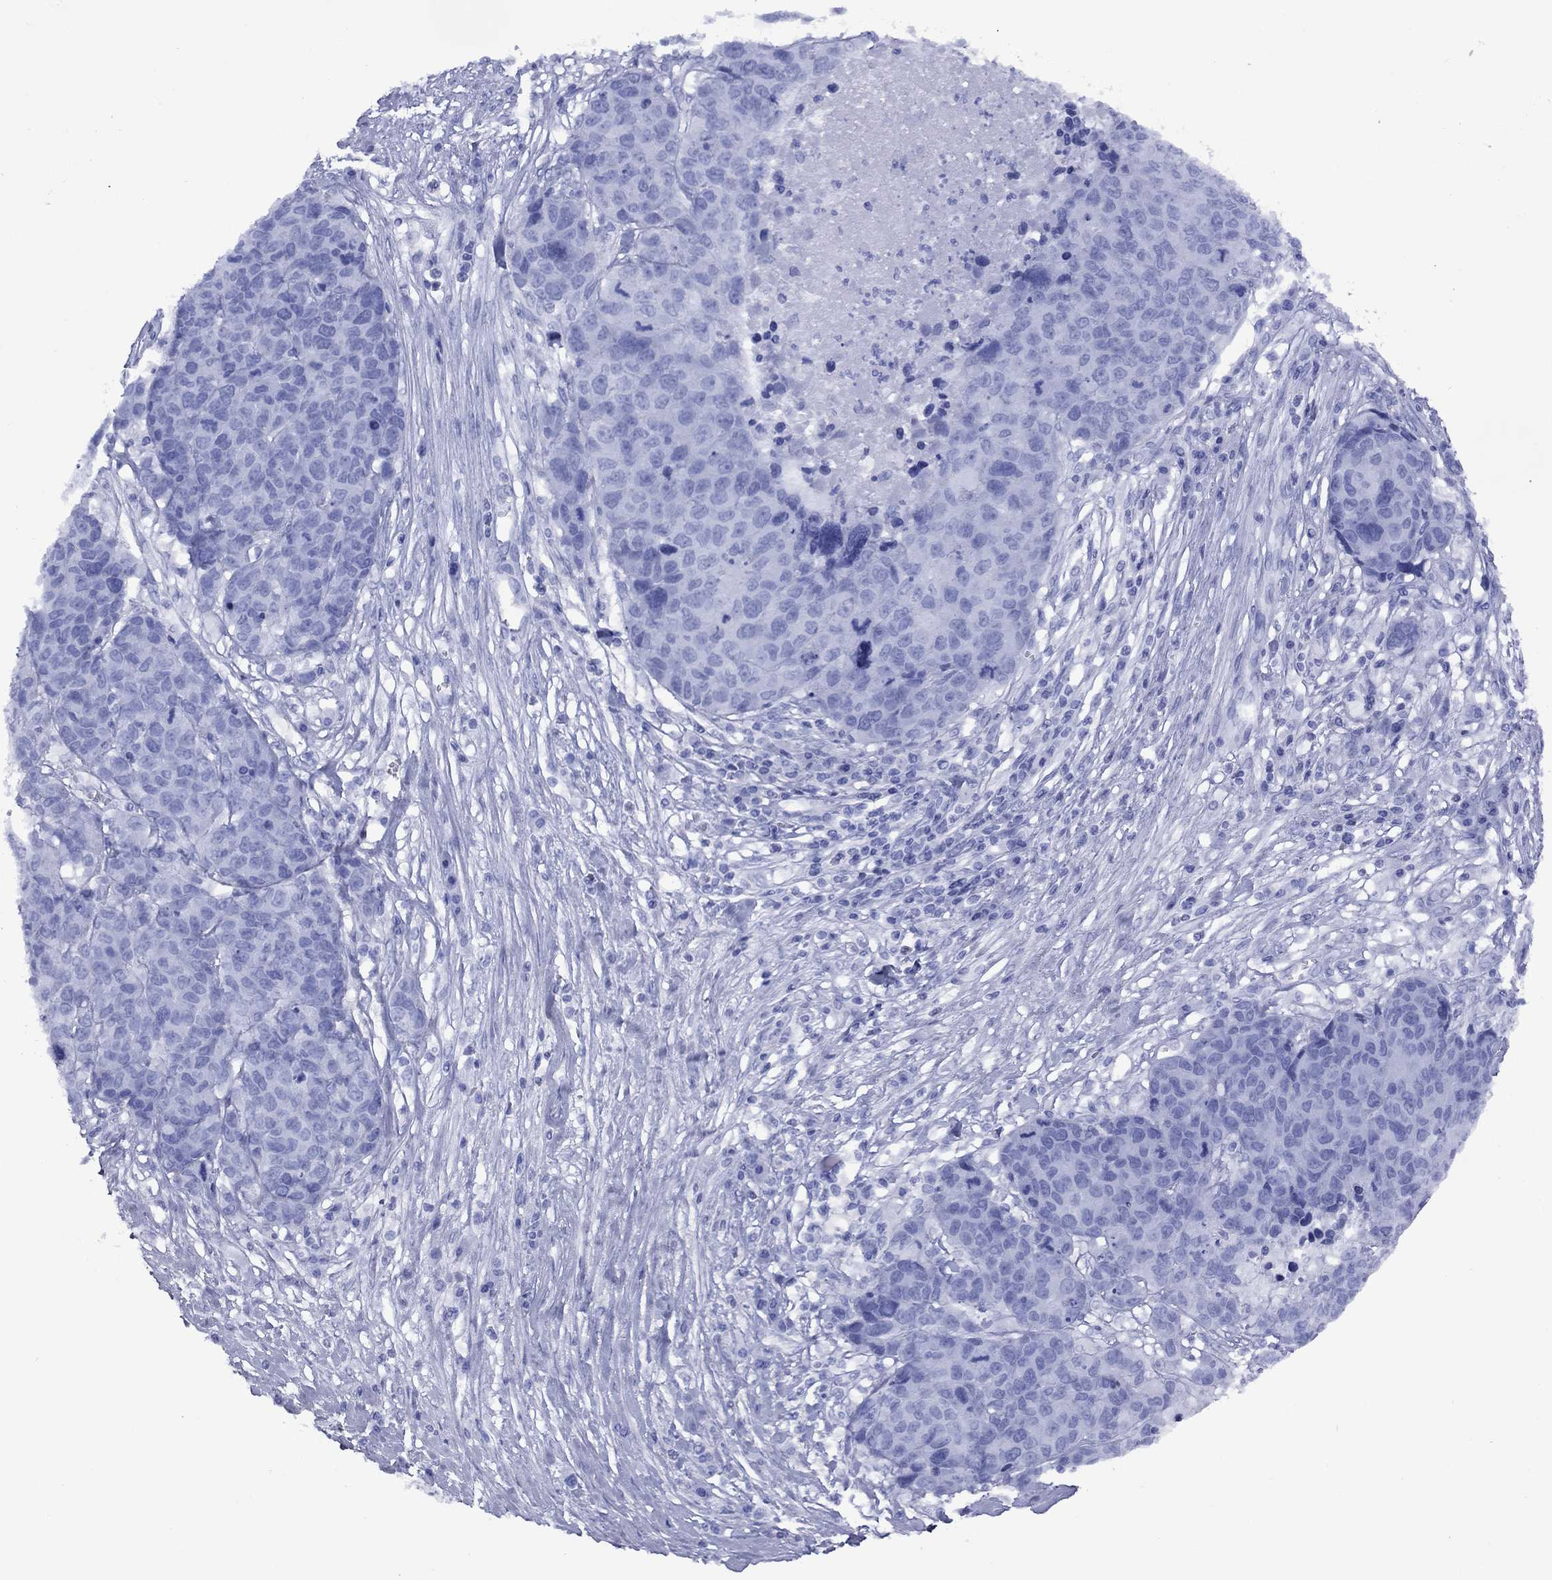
{"staining": {"intensity": "negative", "quantity": "none", "location": "none"}, "tissue": "ovarian cancer", "cell_type": "Tumor cells", "image_type": "cancer", "snomed": [{"axis": "morphology", "description": "Cystadenocarcinoma, serous, NOS"}, {"axis": "topography", "description": "Ovary"}], "caption": "Human ovarian cancer (serous cystadenocarcinoma) stained for a protein using immunohistochemistry exhibits no staining in tumor cells.", "gene": "APOA2", "patient": {"sex": "female", "age": 87}}